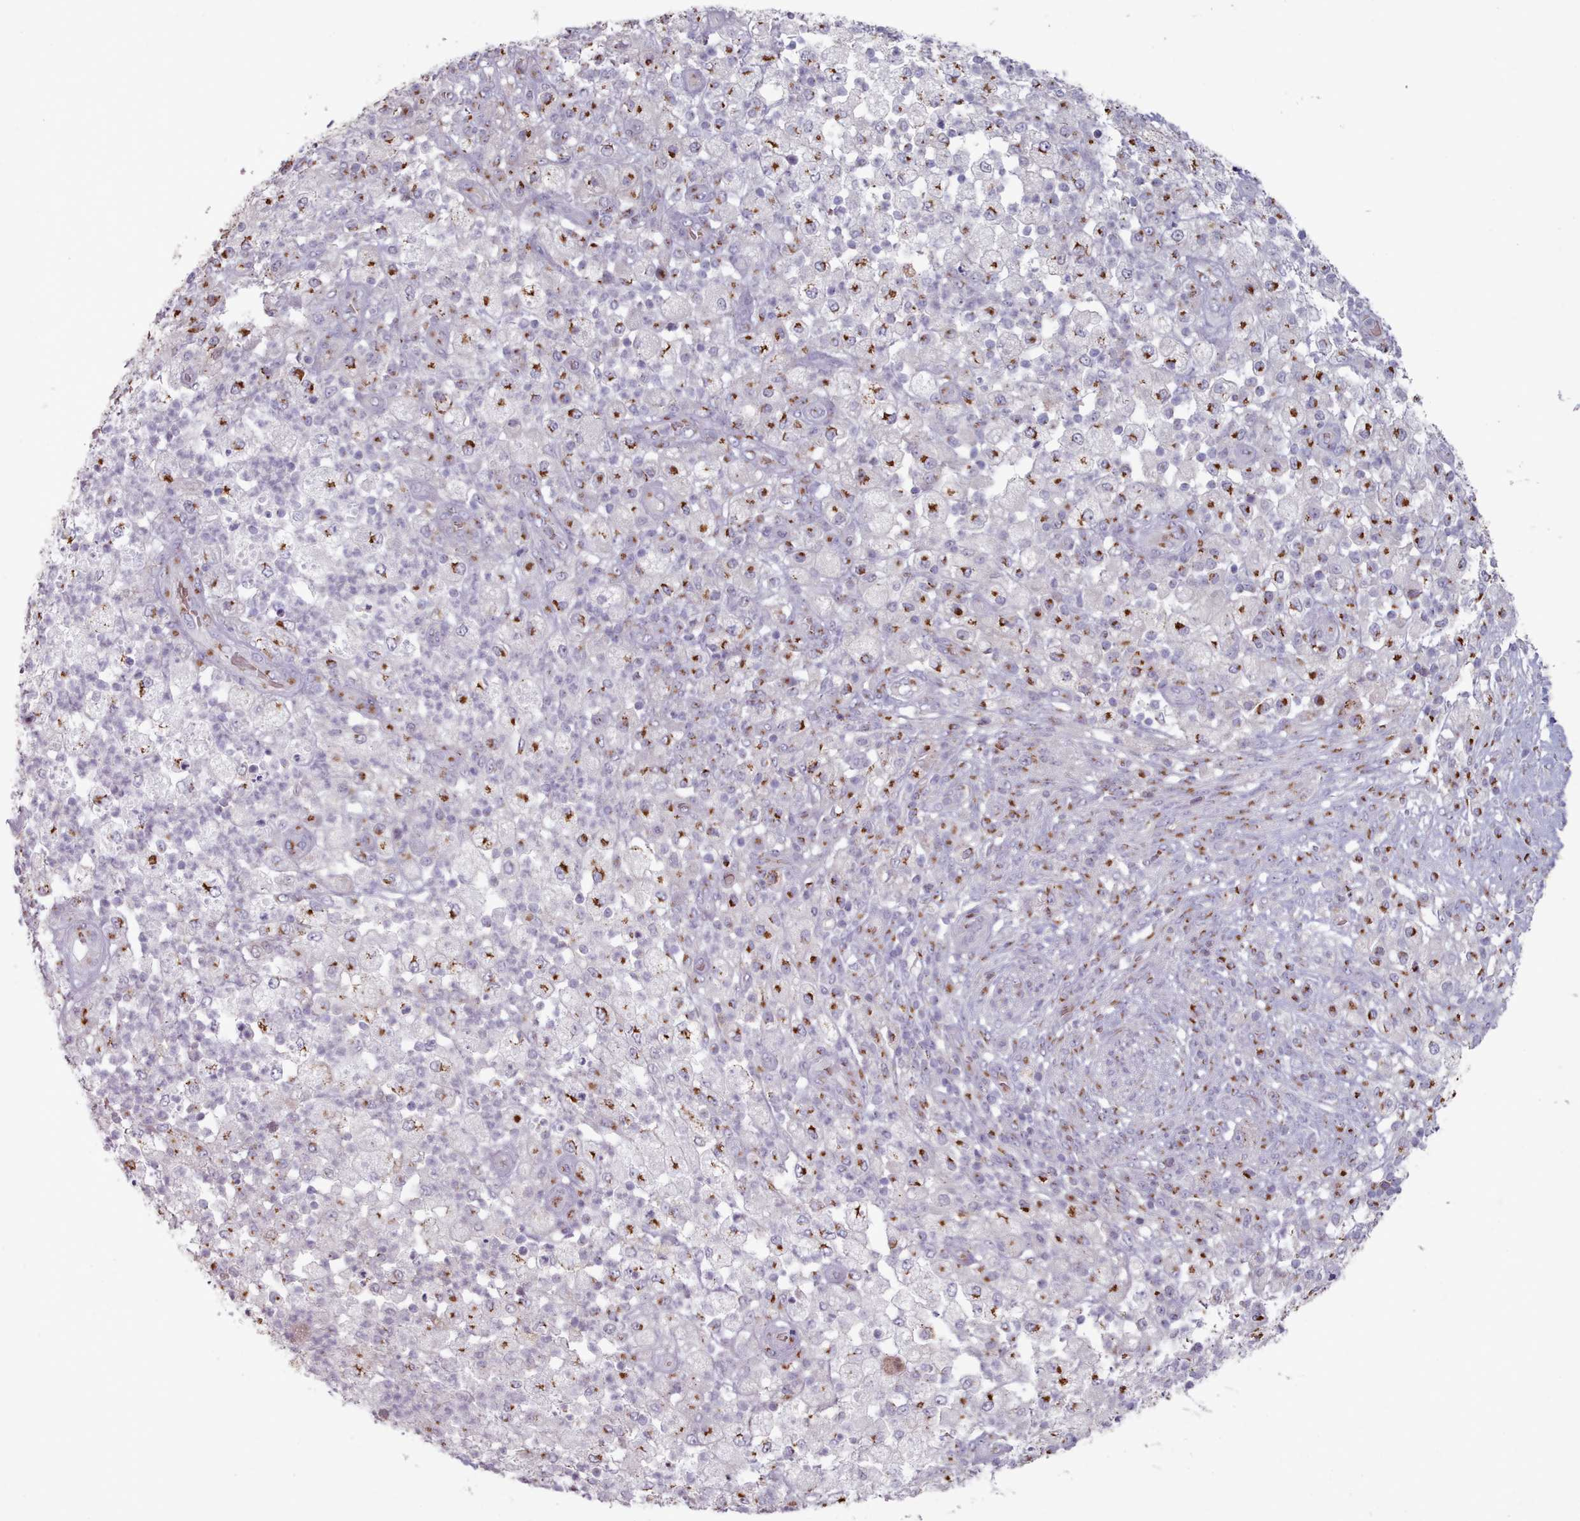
{"staining": {"intensity": "strong", "quantity": "25%-75%", "location": "cytoplasmic/membranous"}, "tissue": "pancreatic cancer", "cell_type": "Tumor cells", "image_type": "cancer", "snomed": [{"axis": "morphology", "description": "Adenocarcinoma, NOS"}, {"axis": "topography", "description": "Pancreas"}], "caption": "Protein staining of pancreatic cancer tissue displays strong cytoplasmic/membranous positivity in about 25%-75% of tumor cells.", "gene": "MAN1B1", "patient": {"sex": "female", "age": 72}}